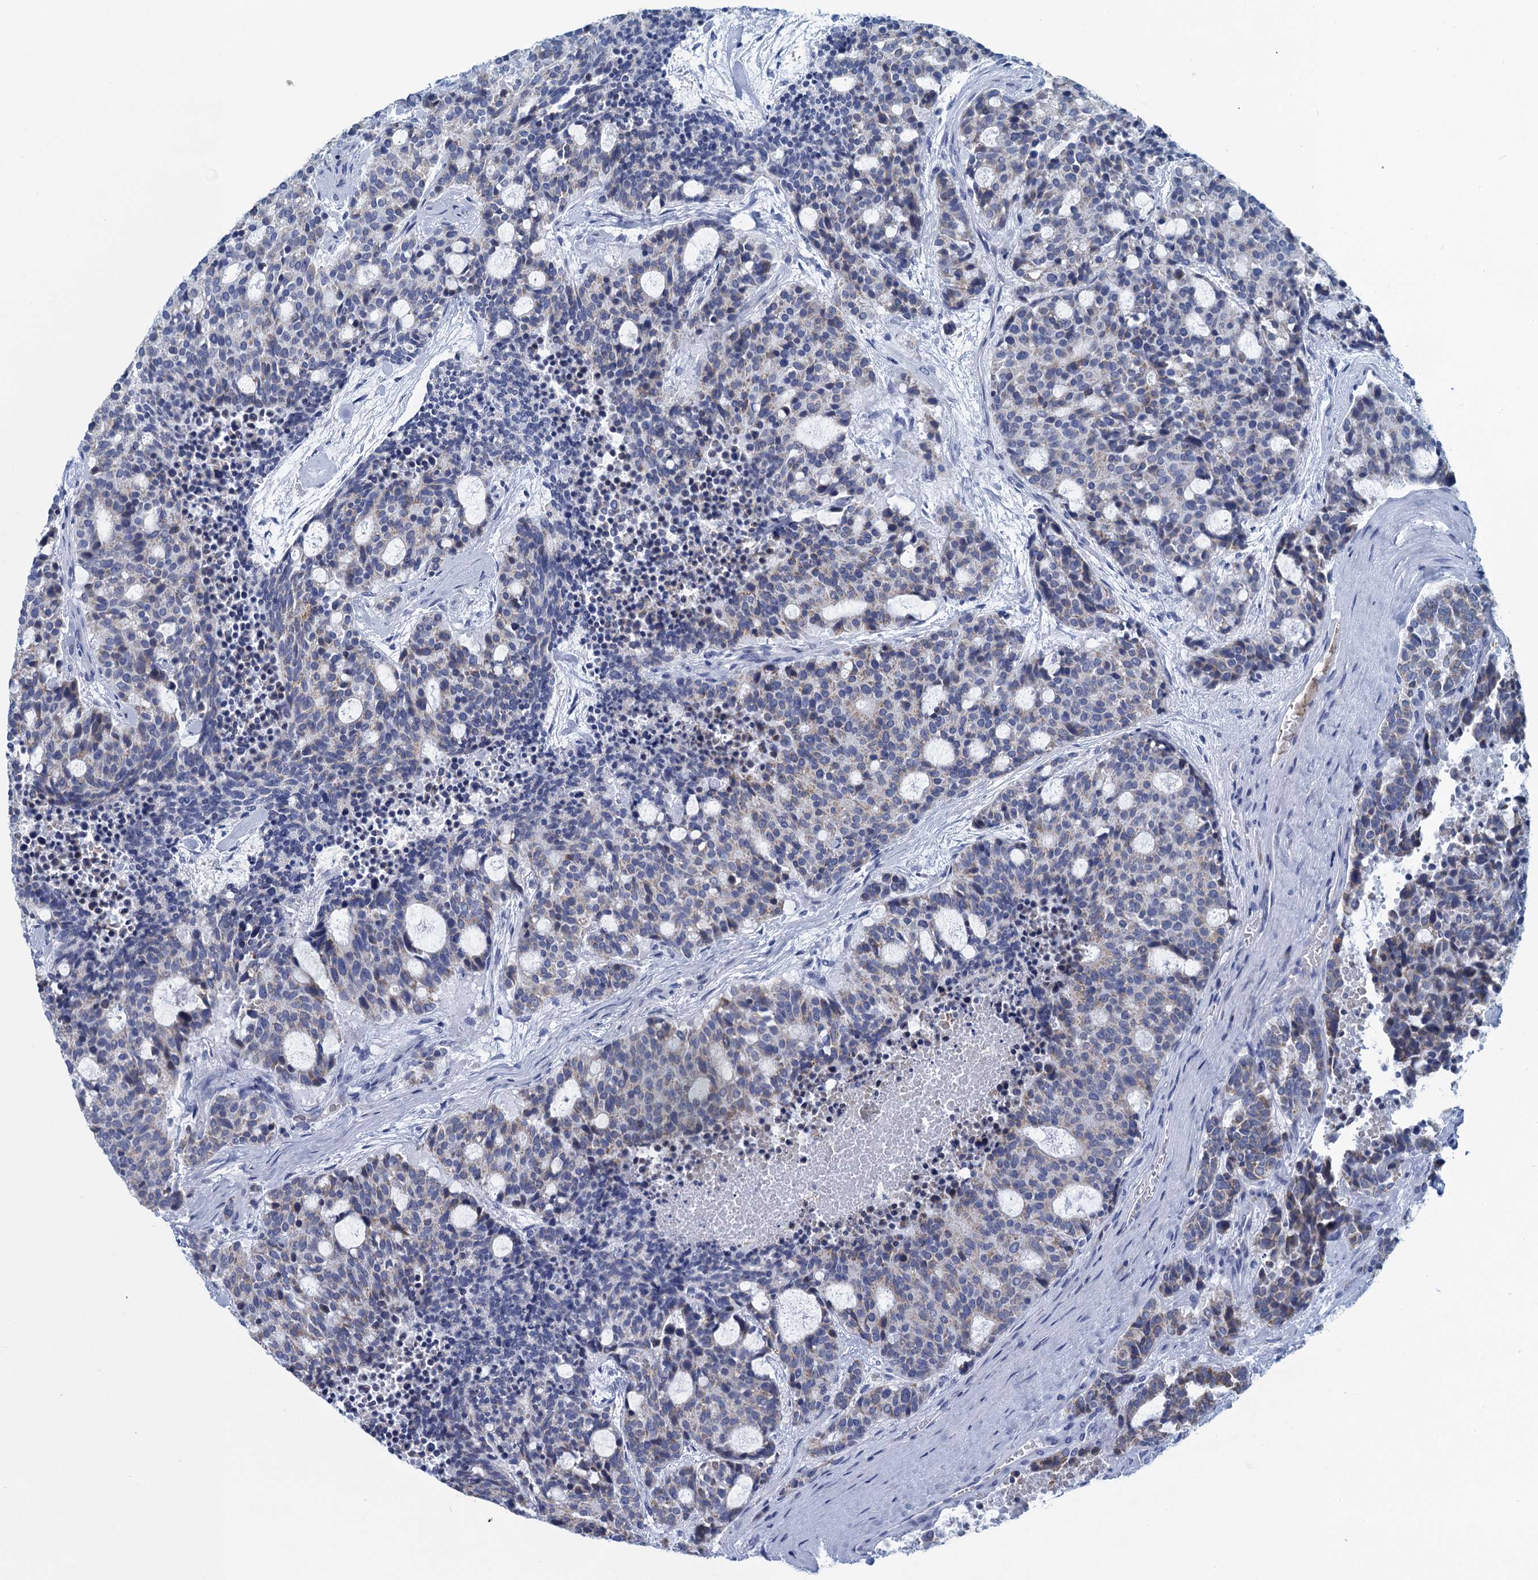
{"staining": {"intensity": "negative", "quantity": "none", "location": "none"}, "tissue": "carcinoid", "cell_type": "Tumor cells", "image_type": "cancer", "snomed": [{"axis": "morphology", "description": "Carcinoid, malignant, NOS"}, {"axis": "topography", "description": "Pancreas"}], "caption": "This is a image of IHC staining of carcinoid, which shows no expression in tumor cells.", "gene": "SCEL", "patient": {"sex": "female", "age": 54}}